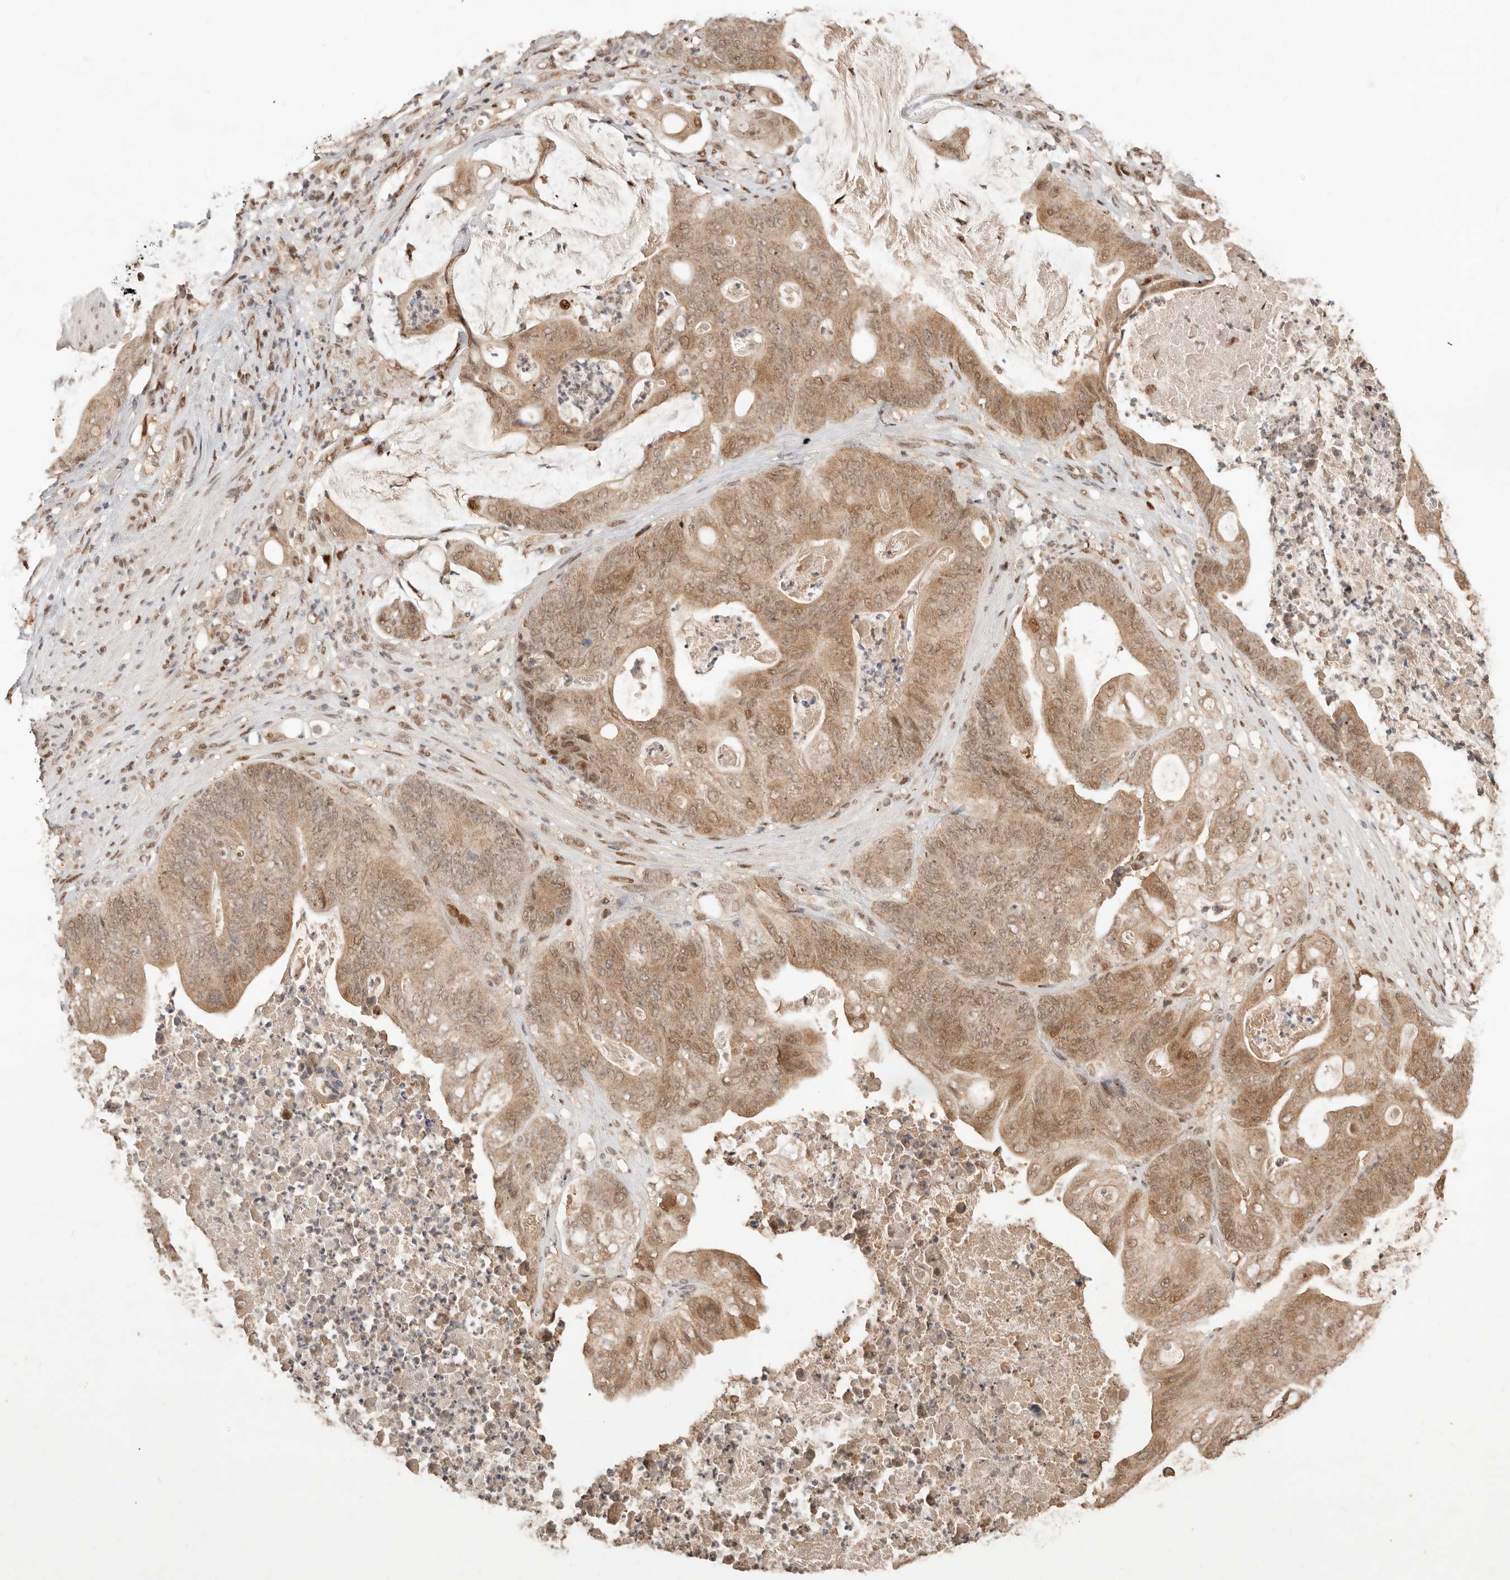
{"staining": {"intensity": "moderate", "quantity": ">75%", "location": "cytoplasmic/membranous"}, "tissue": "stomach cancer", "cell_type": "Tumor cells", "image_type": "cancer", "snomed": [{"axis": "morphology", "description": "Adenocarcinoma, NOS"}, {"axis": "topography", "description": "Stomach"}], "caption": "A micrograph of human stomach adenocarcinoma stained for a protein demonstrates moderate cytoplasmic/membranous brown staining in tumor cells.", "gene": "NPAS2", "patient": {"sex": "female", "age": 73}}